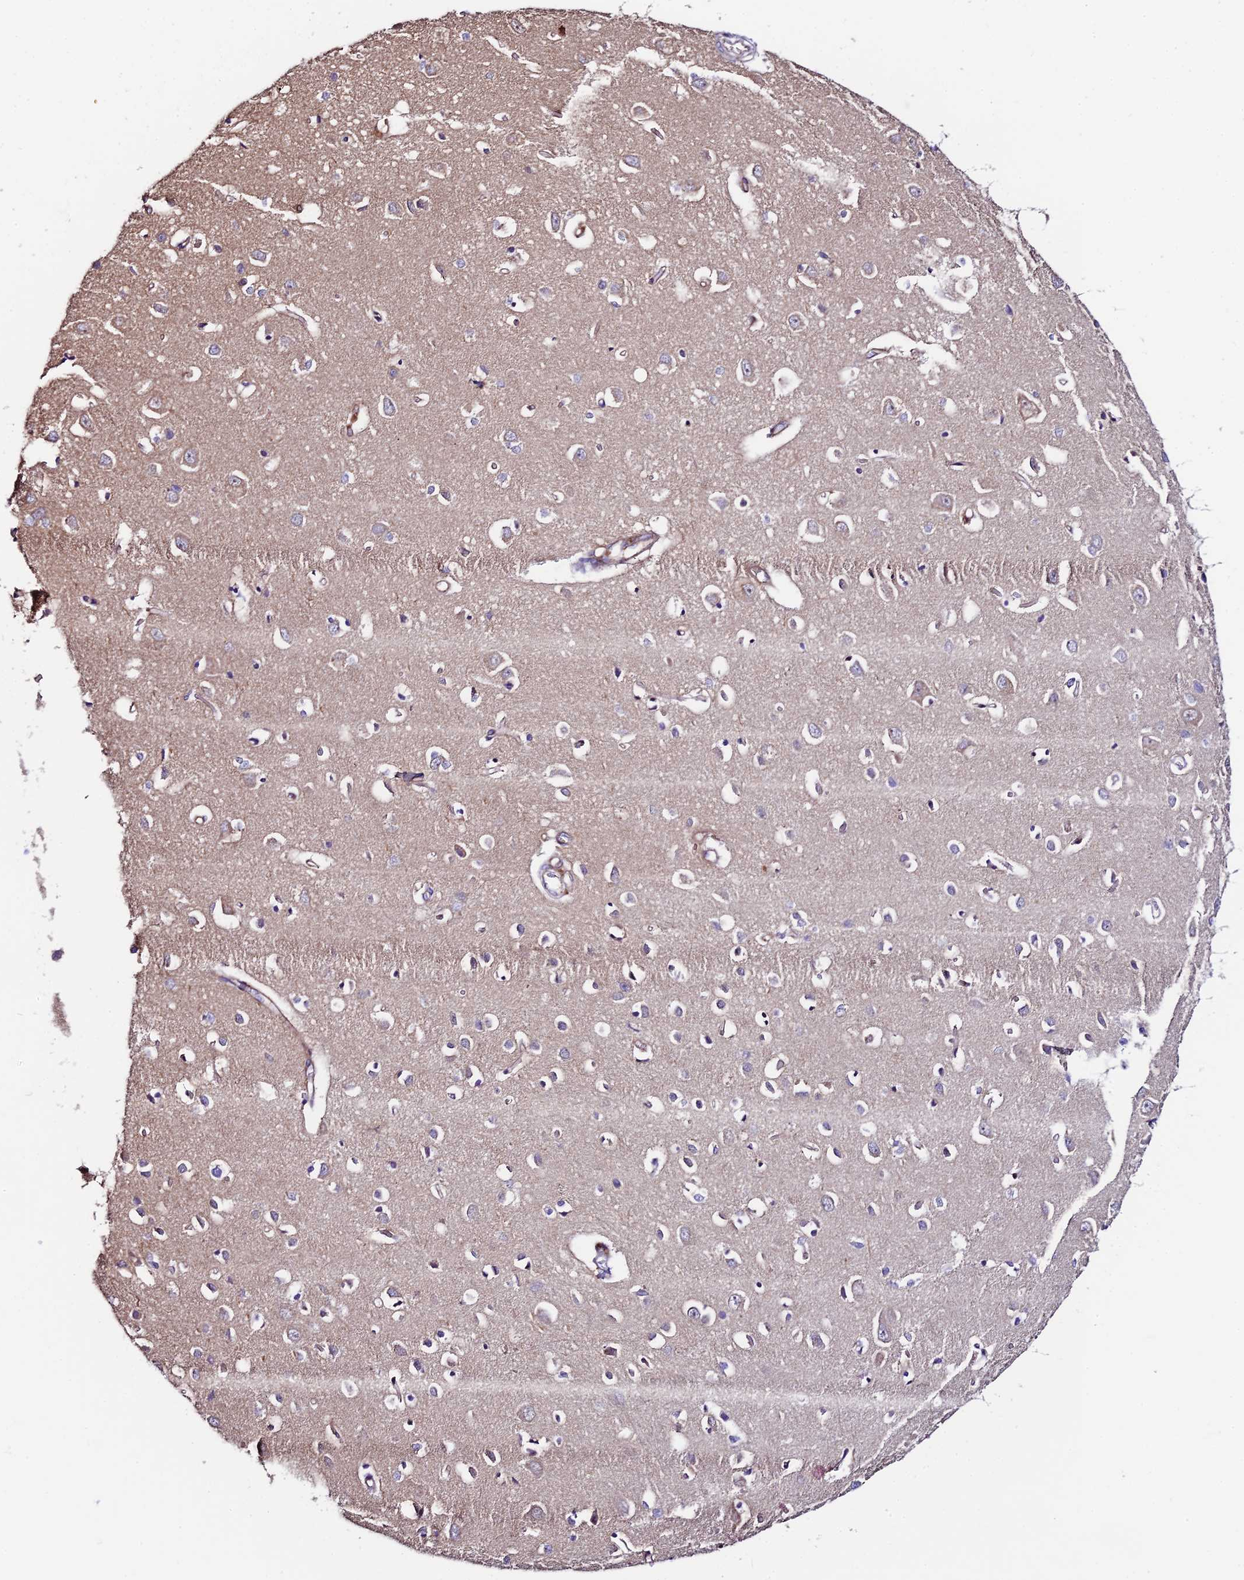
{"staining": {"intensity": "weak", "quantity": ">75%", "location": "cytoplasmic/membranous"}, "tissue": "cerebral cortex", "cell_type": "Endothelial cells", "image_type": "normal", "snomed": [{"axis": "morphology", "description": "Normal tissue, NOS"}, {"axis": "topography", "description": "Cerebral cortex"}], "caption": "Protein analysis of unremarkable cerebral cortex reveals weak cytoplasmic/membranous staining in approximately >75% of endothelial cells.", "gene": "VPS13C", "patient": {"sex": "female", "age": 64}}